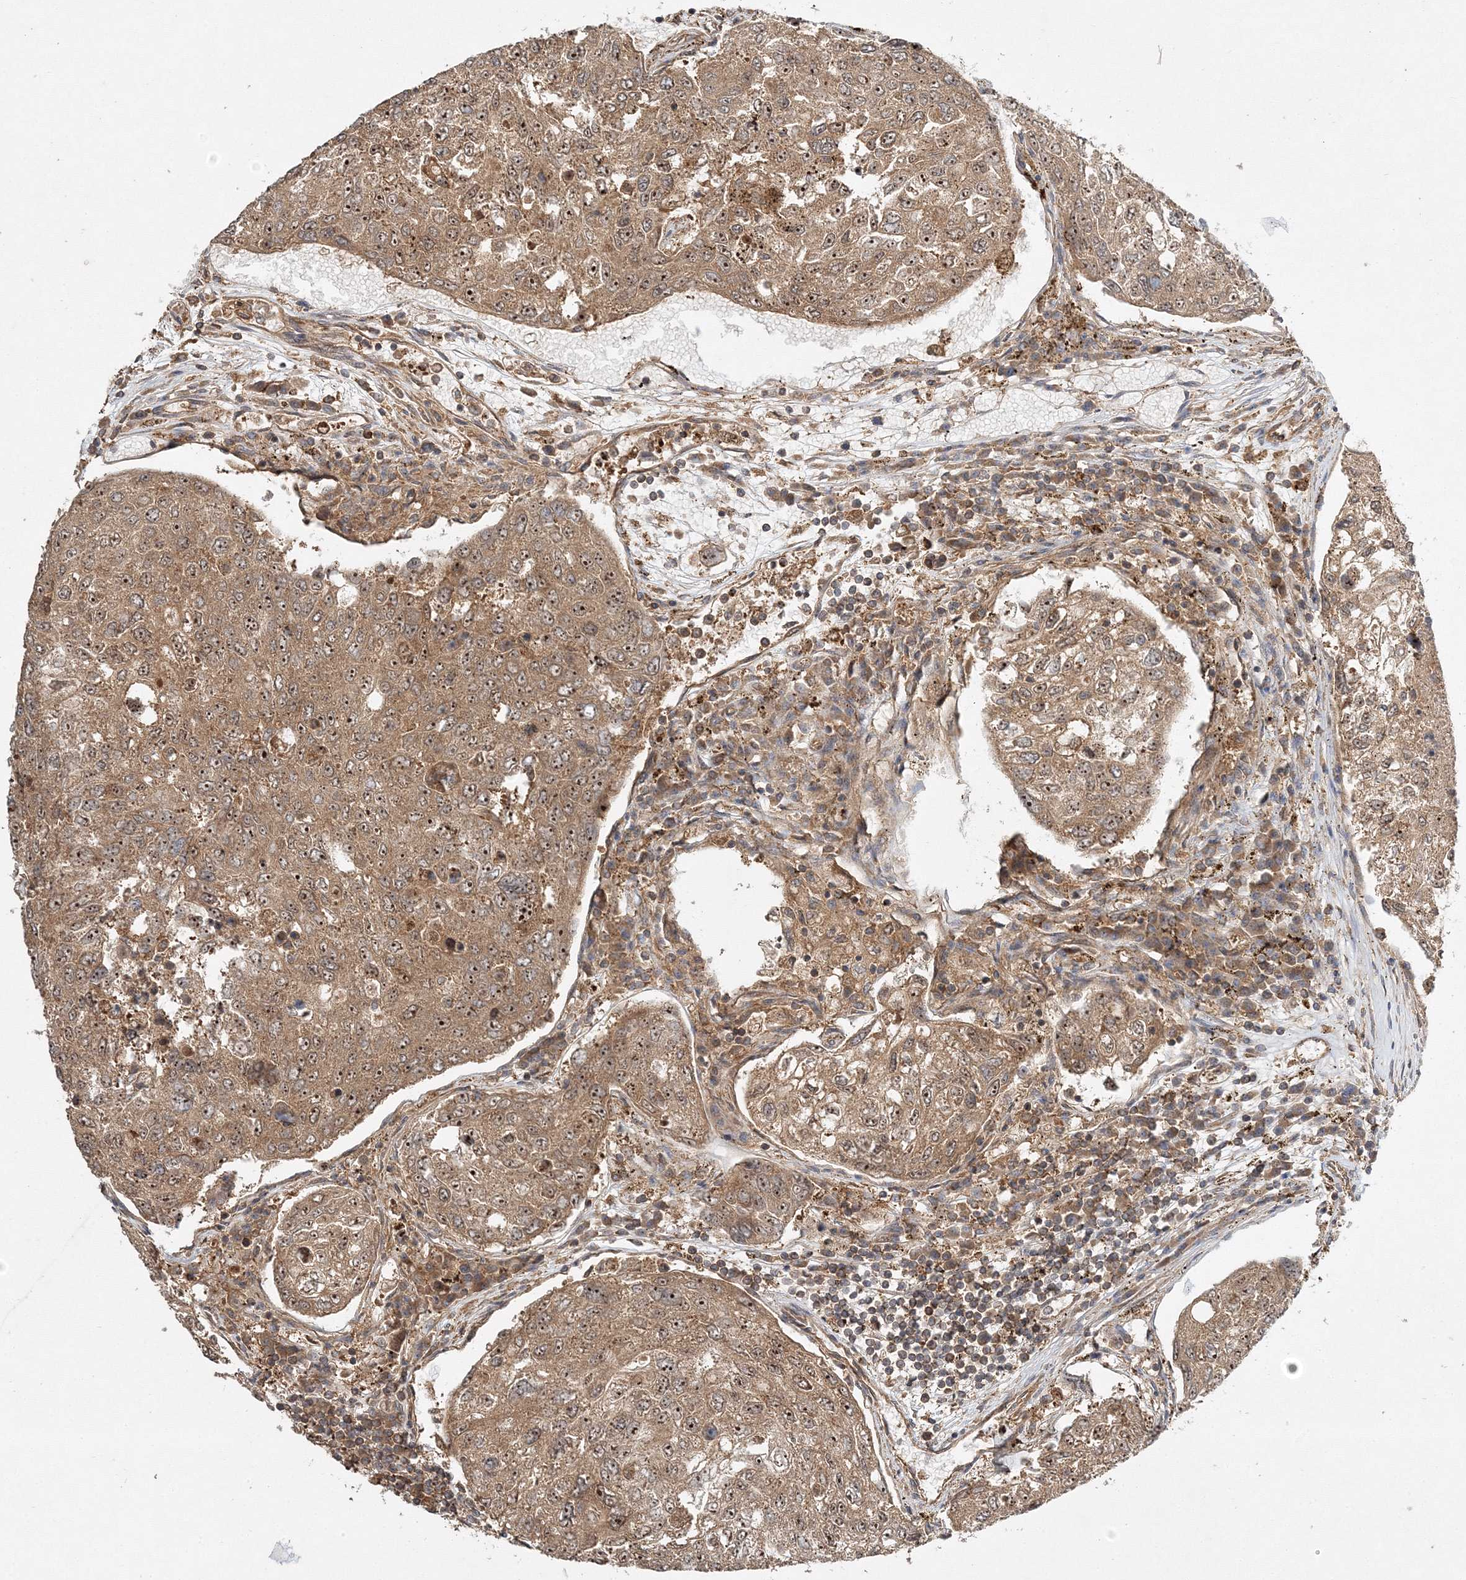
{"staining": {"intensity": "moderate", "quantity": ">75%", "location": "cytoplasmic/membranous,nuclear"}, "tissue": "urothelial cancer", "cell_type": "Tumor cells", "image_type": "cancer", "snomed": [{"axis": "morphology", "description": "Urothelial carcinoma, High grade"}, {"axis": "topography", "description": "Lymph node"}, {"axis": "topography", "description": "Urinary bladder"}], "caption": "Urothelial cancer stained with a protein marker demonstrates moderate staining in tumor cells.", "gene": "WDR37", "patient": {"sex": "male", "age": 51}}